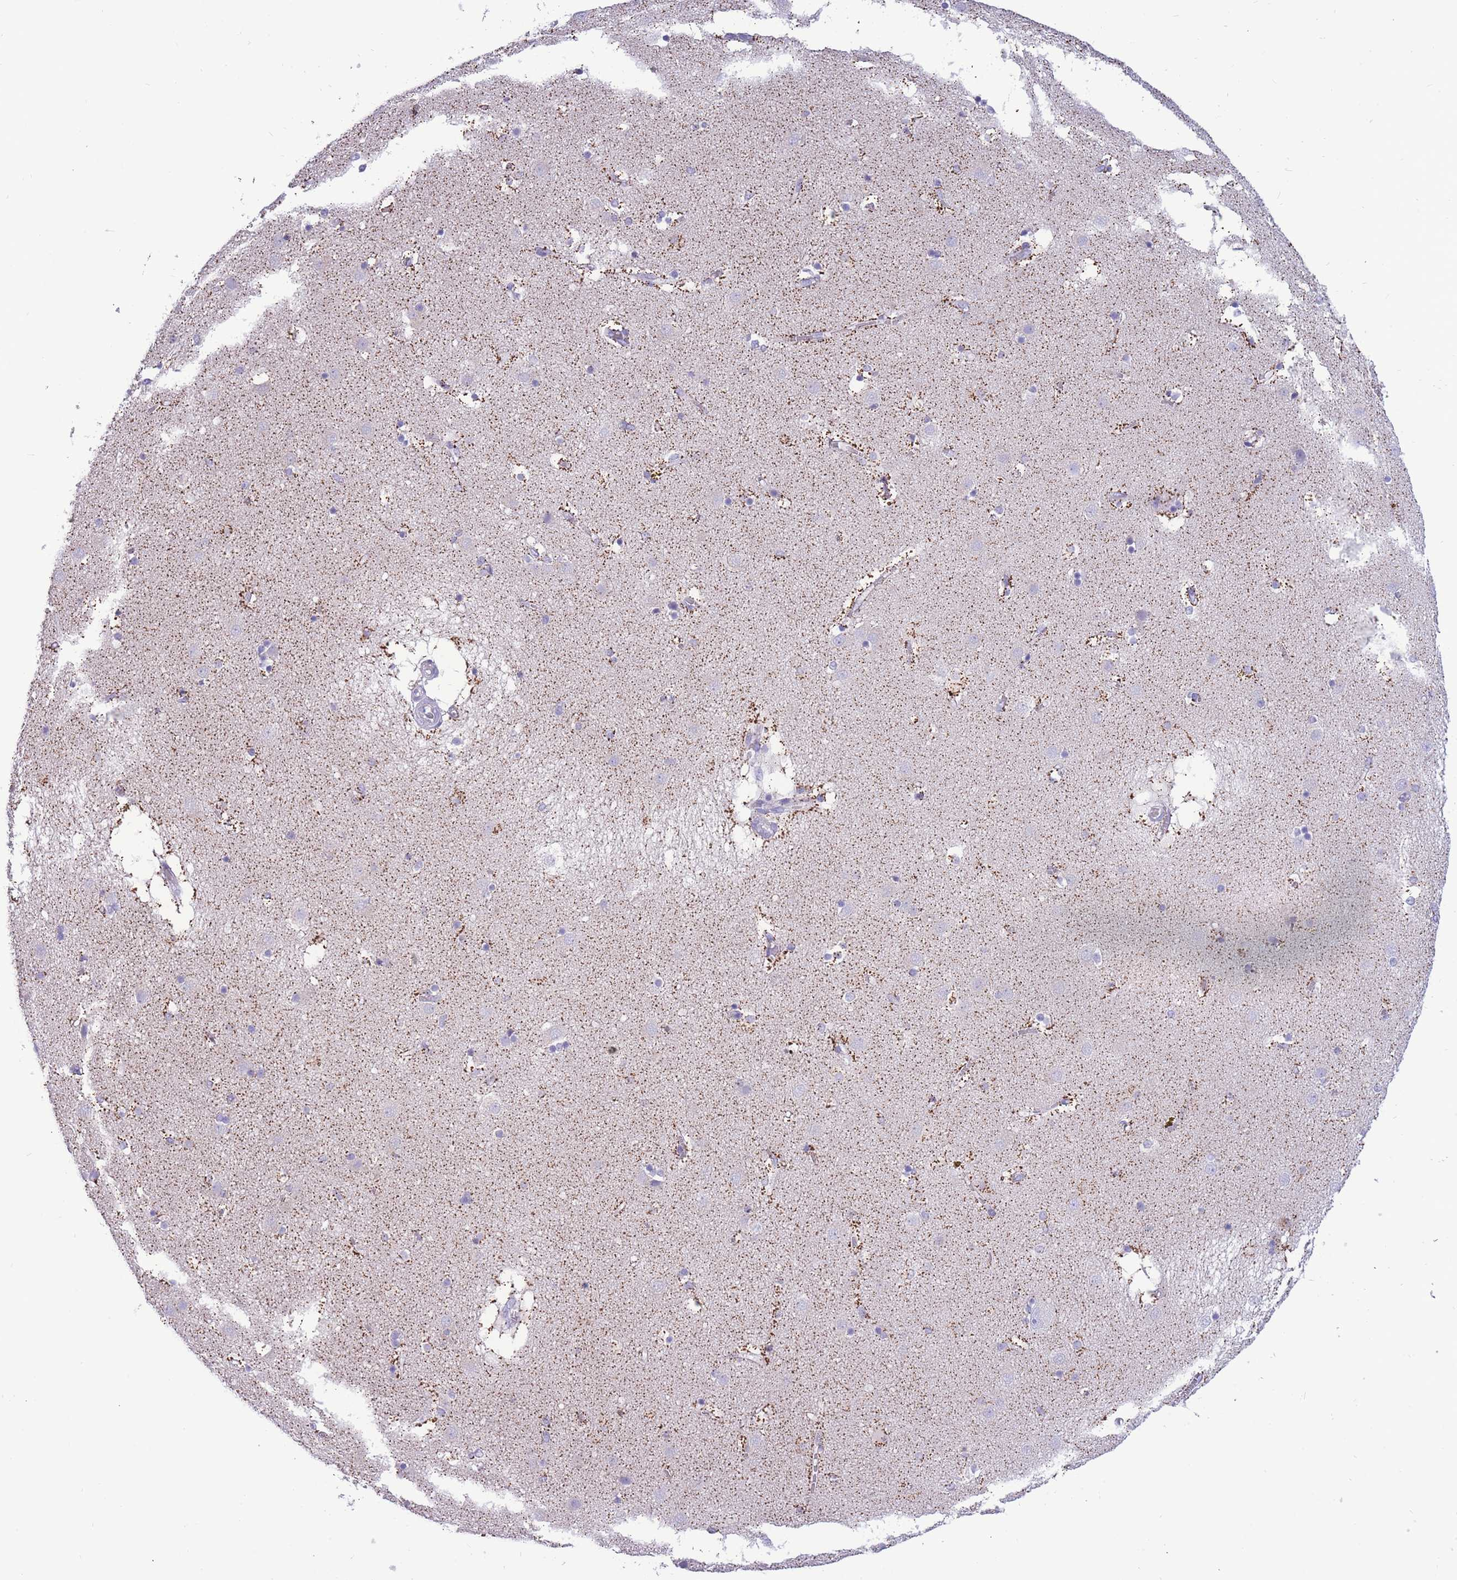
{"staining": {"intensity": "moderate", "quantity": "<25%", "location": "cytoplasmic/membranous"}, "tissue": "caudate", "cell_type": "Glial cells", "image_type": "normal", "snomed": [{"axis": "morphology", "description": "Normal tissue, NOS"}, {"axis": "topography", "description": "Lateral ventricle wall"}], "caption": "Unremarkable caudate shows moderate cytoplasmic/membranous positivity in about <25% of glial cells.", "gene": "INTS2", "patient": {"sex": "male", "age": 70}}